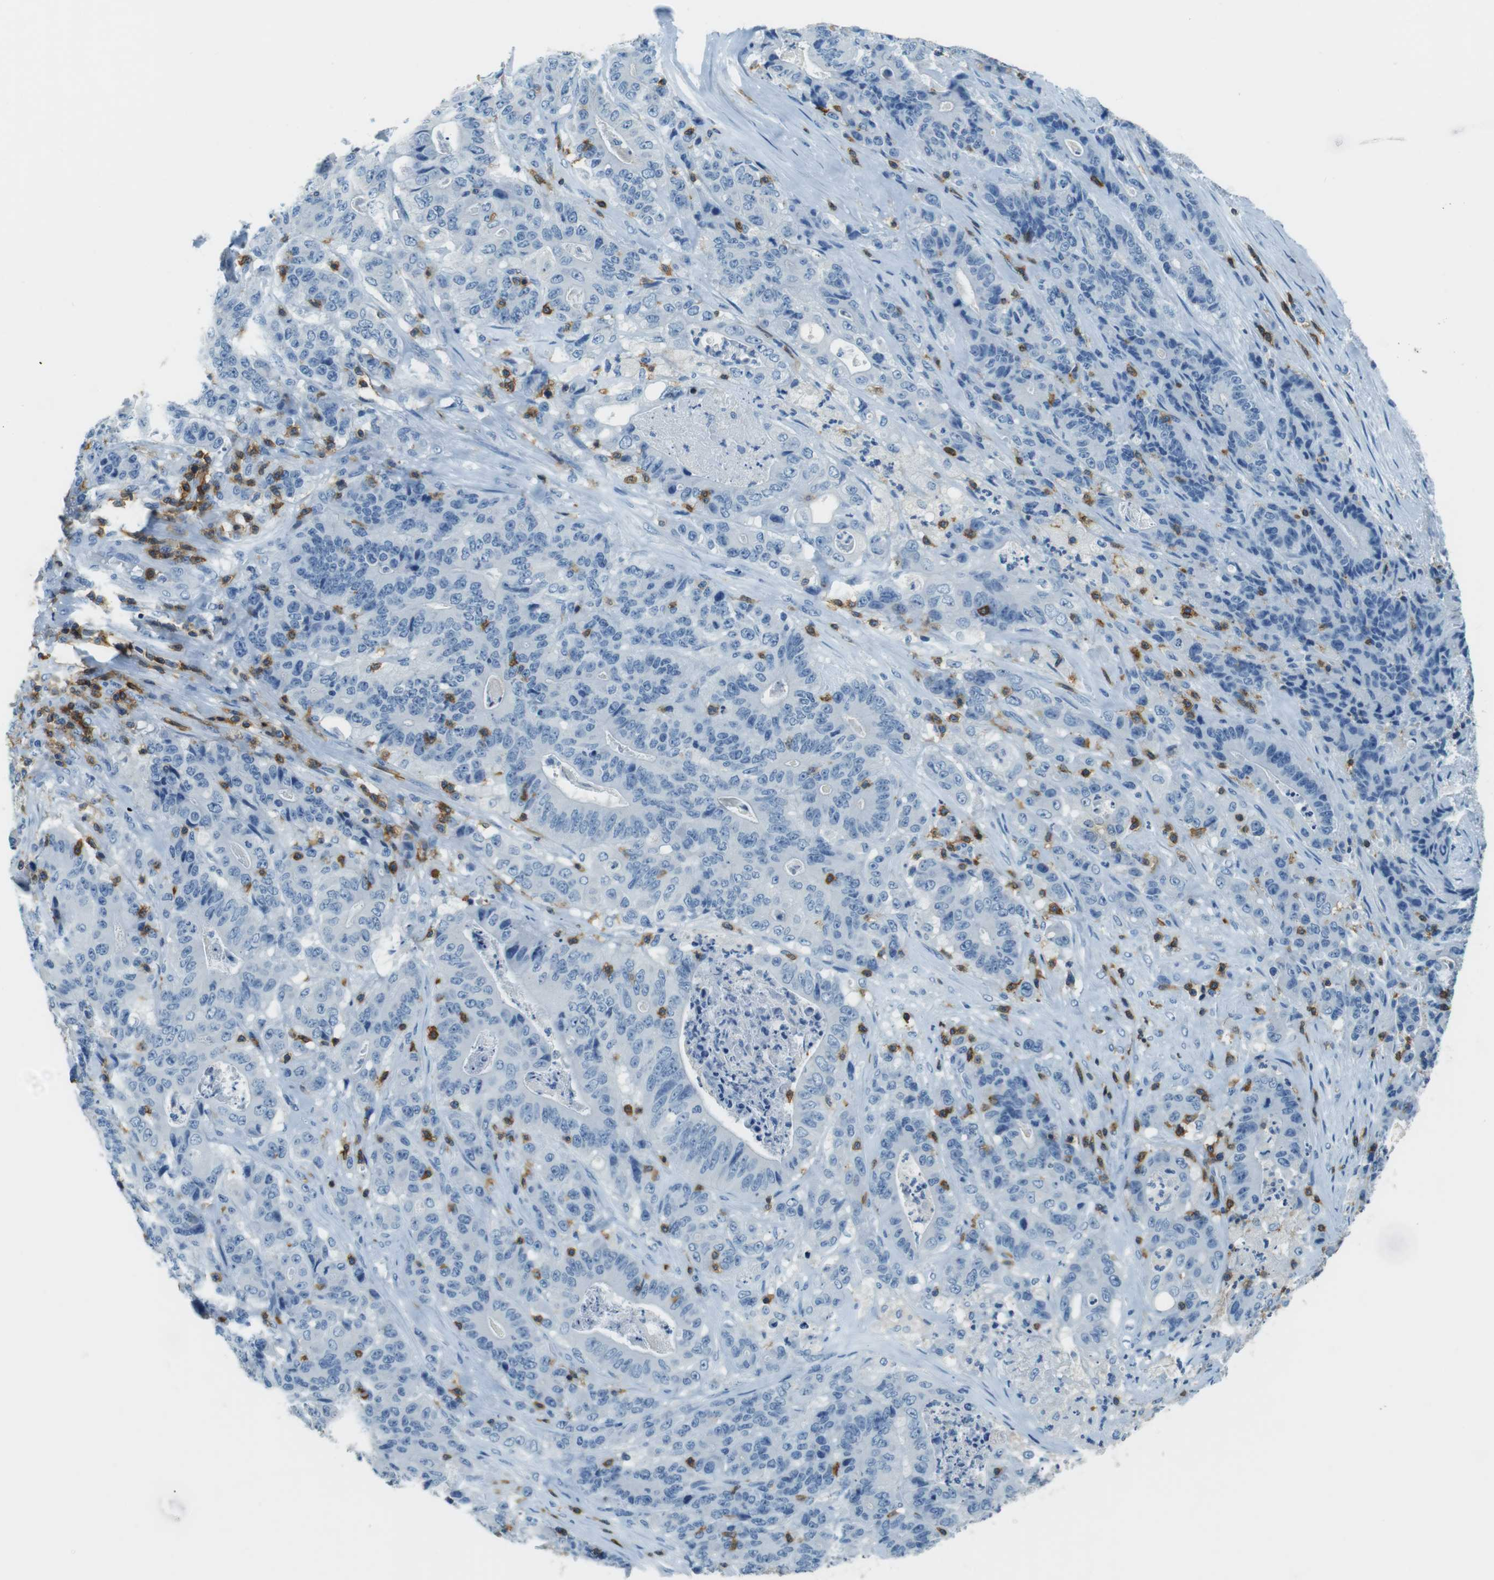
{"staining": {"intensity": "negative", "quantity": "none", "location": "none"}, "tissue": "stomach cancer", "cell_type": "Tumor cells", "image_type": "cancer", "snomed": [{"axis": "morphology", "description": "Adenocarcinoma, NOS"}, {"axis": "topography", "description": "Stomach"}], "caption": "Stomach adenocarcinoma was stained to show a protein in brown. There is no significant staining in tumor cells.", "gene": "LAT", "patient": {"sex": "female", "age": 73}}